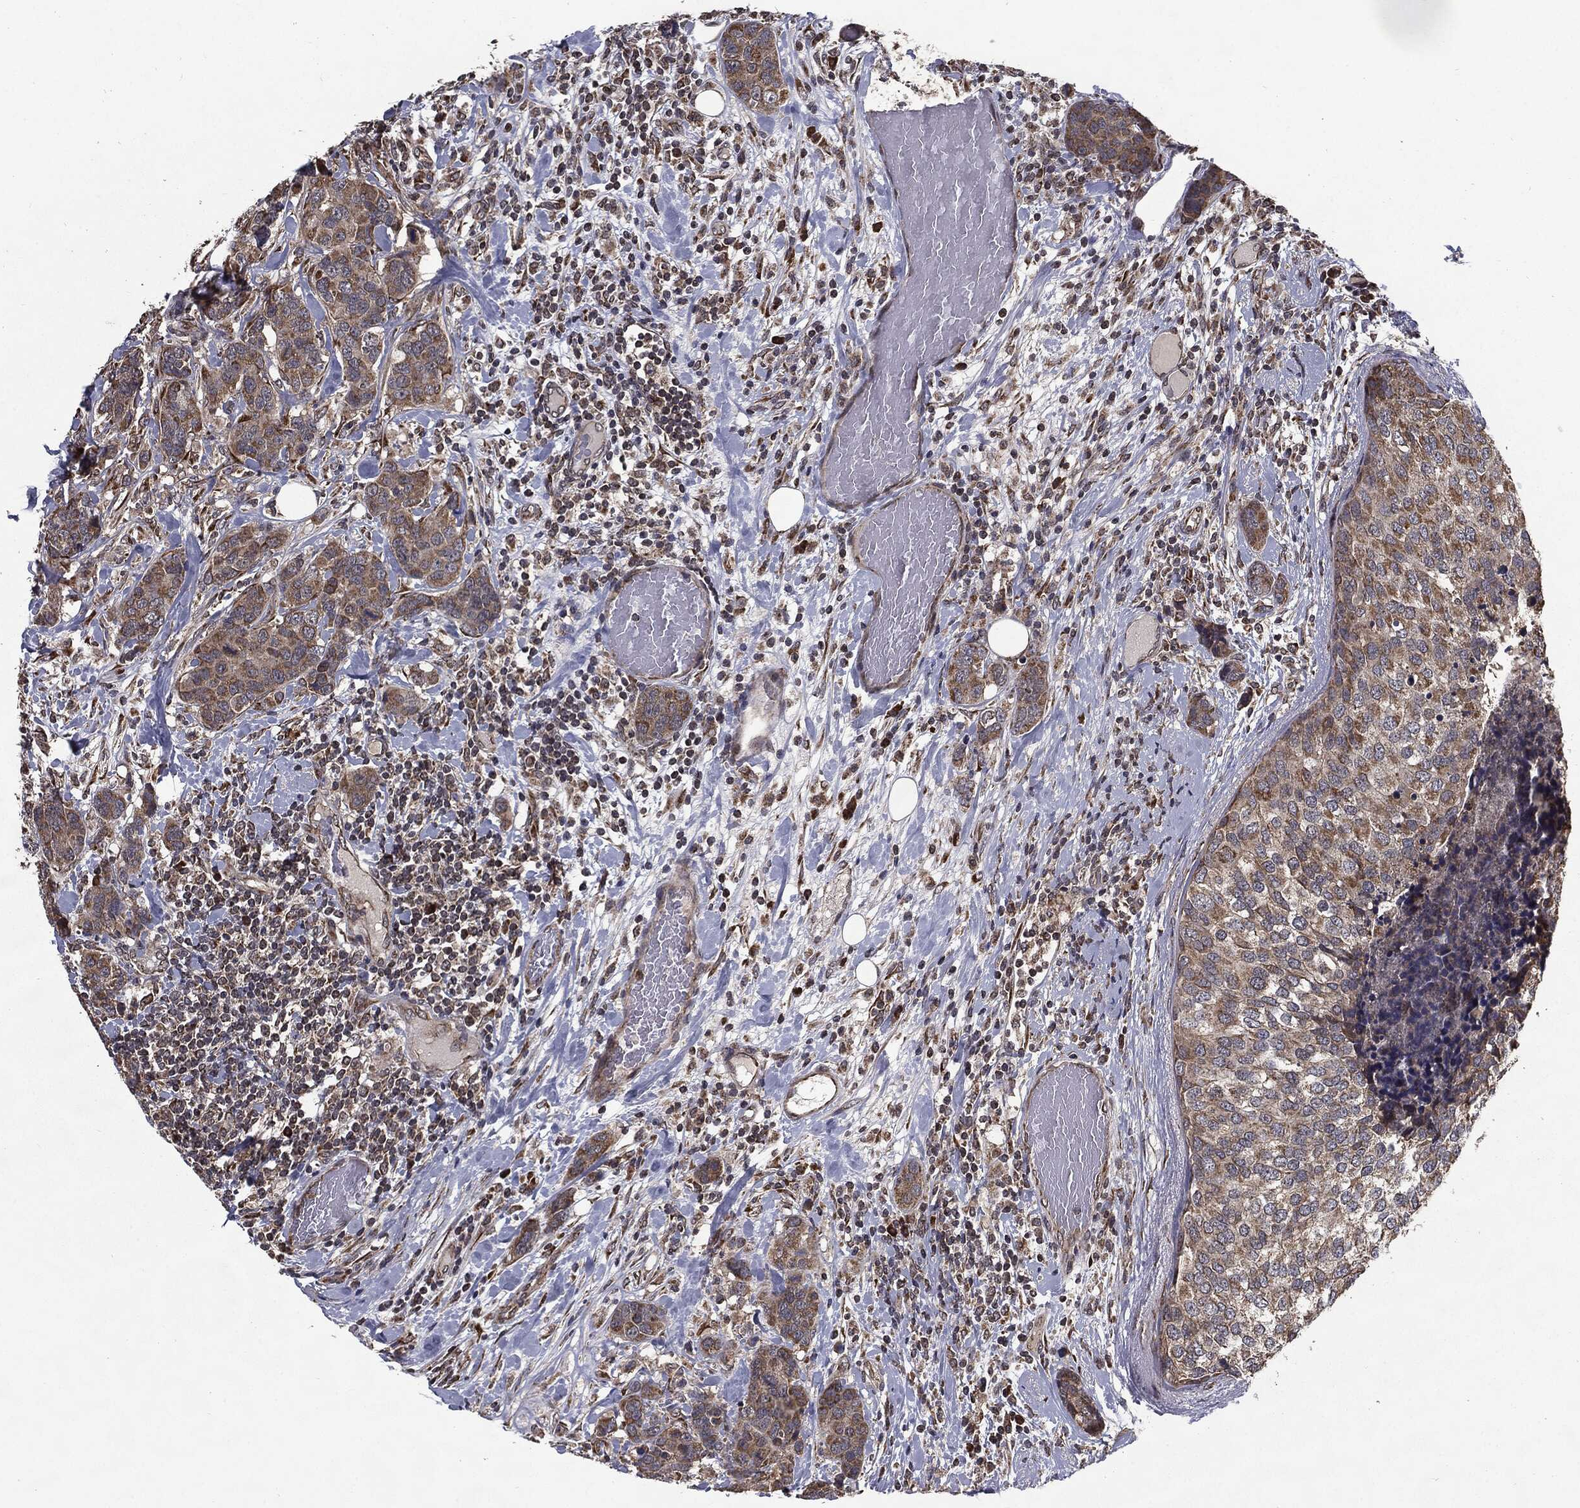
{"staining": {"intensity": "moderate", "quantity": ">75%", "location": "cytoplasmic/membranous"}, "tissue": "breast cancer", "cell_type": "Tumor cells", "image_type": "cancer", "snomed": [{"axis": "morphology", "description": "Lobular carcinoma"}, {"axis": "topography", "description": "Breast"}], "caption": "Moderate cytoplasmic/membranous expression for a protein is present in about >75% of tumor cells of breast cancer (lobular carcinoma) using IHC.", "gene": "HDAC5", "patient": {"sex": "female", "age": 59}}